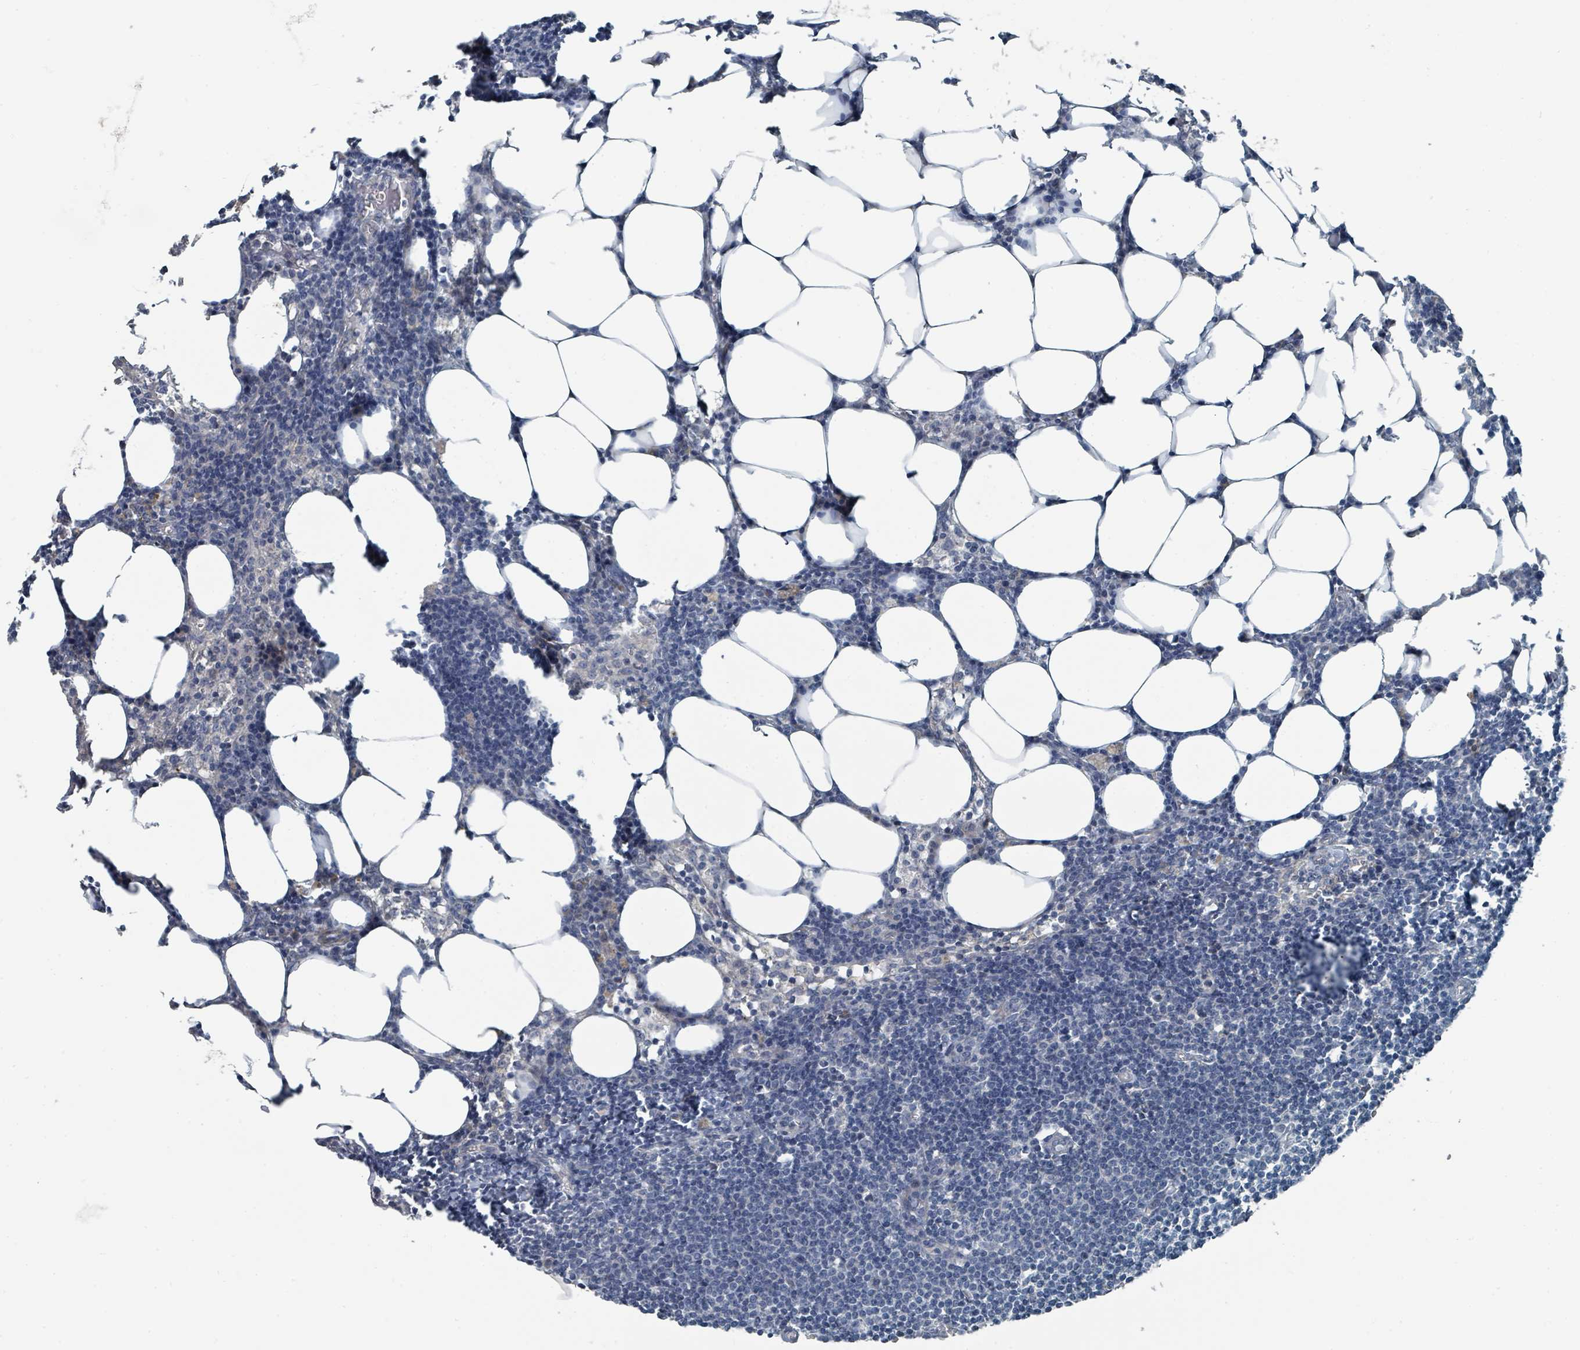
{"staining": {"intensity": "negative", "quantity": "none", "location": "none"}, "tissue": "lymph node", "cell_type": "Germinal center cells", "image_type": "normal", "snomed": [{"axis": "morphology", "description": "Normal tissue, NOS"}, {"axis": "topography", "description": "Lymph node"}], "caption": "The immunohistochemistry (IHC) histopathology image has no significant staining in germinal center cells of lymph node. The staining was performed using DAB (3,3'-diaminobenzidine) to visualize the protein expression in brown, while the nuclei were stained in blue with hematoxylin (Magnification: 20x).", "gene": "SLC44A5", "patient": {"sex": "female", "age": 30}}